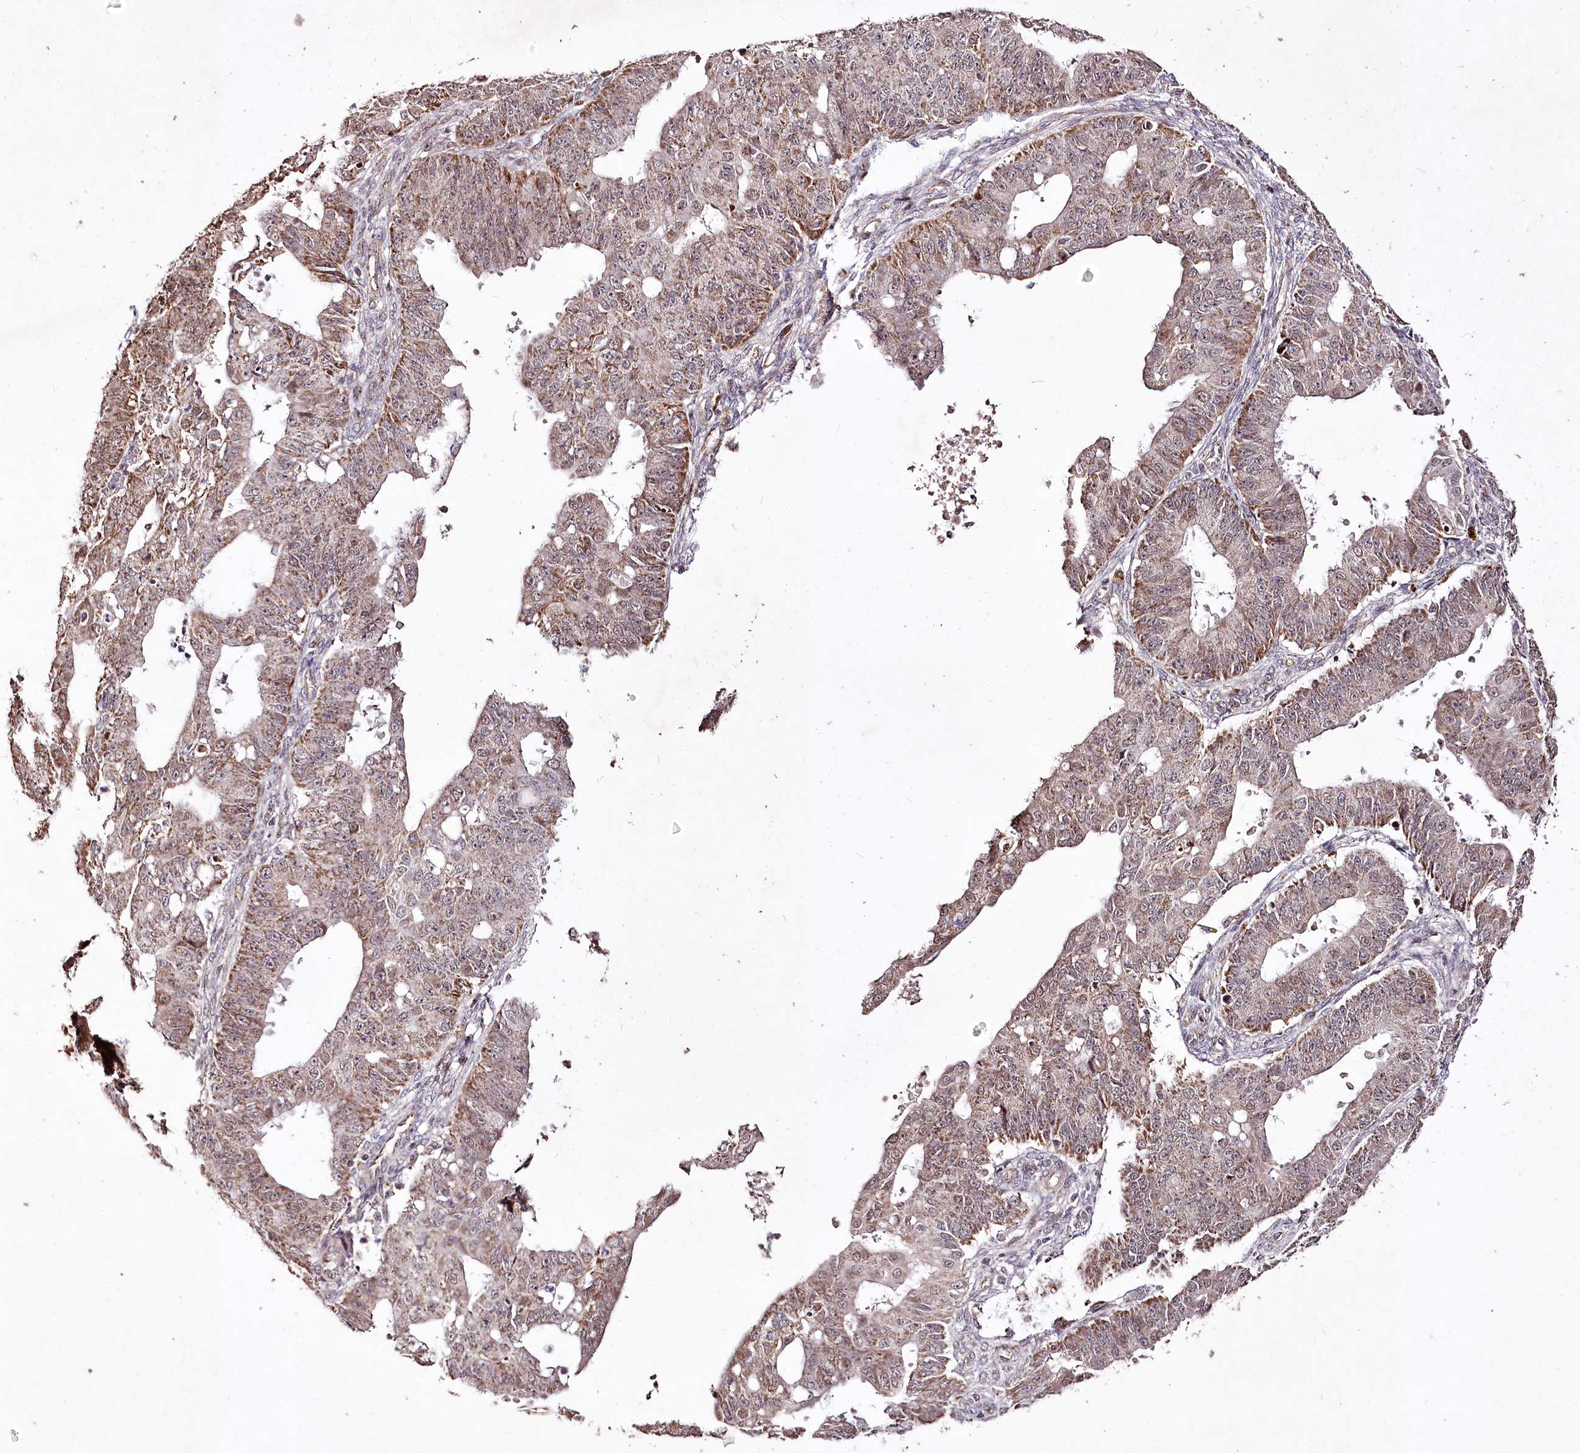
{"staining": {"intensity": "moderate", "quantity": ">75%", "location": "cytoplasmic/membranous"}, "tissue": "ovarian cancer", "cell_type": "Tumor cells", "image_type": "cancer", "snomed": [{"axis": "morphology", "description": "Carcinoma, endometroid"}, {"axis": "topography", "description": "Appendix"}, {"axis": "topography", "description": "Ovary"}], "caption": "The histopathology image demonstrates staining of ovarian cancer, revealing moderate cytoplasmic/membranous protein positivity (brown color) within tumor cells.", "gene": "CARD19", "patient": {"sex": "female", "age": 42}}